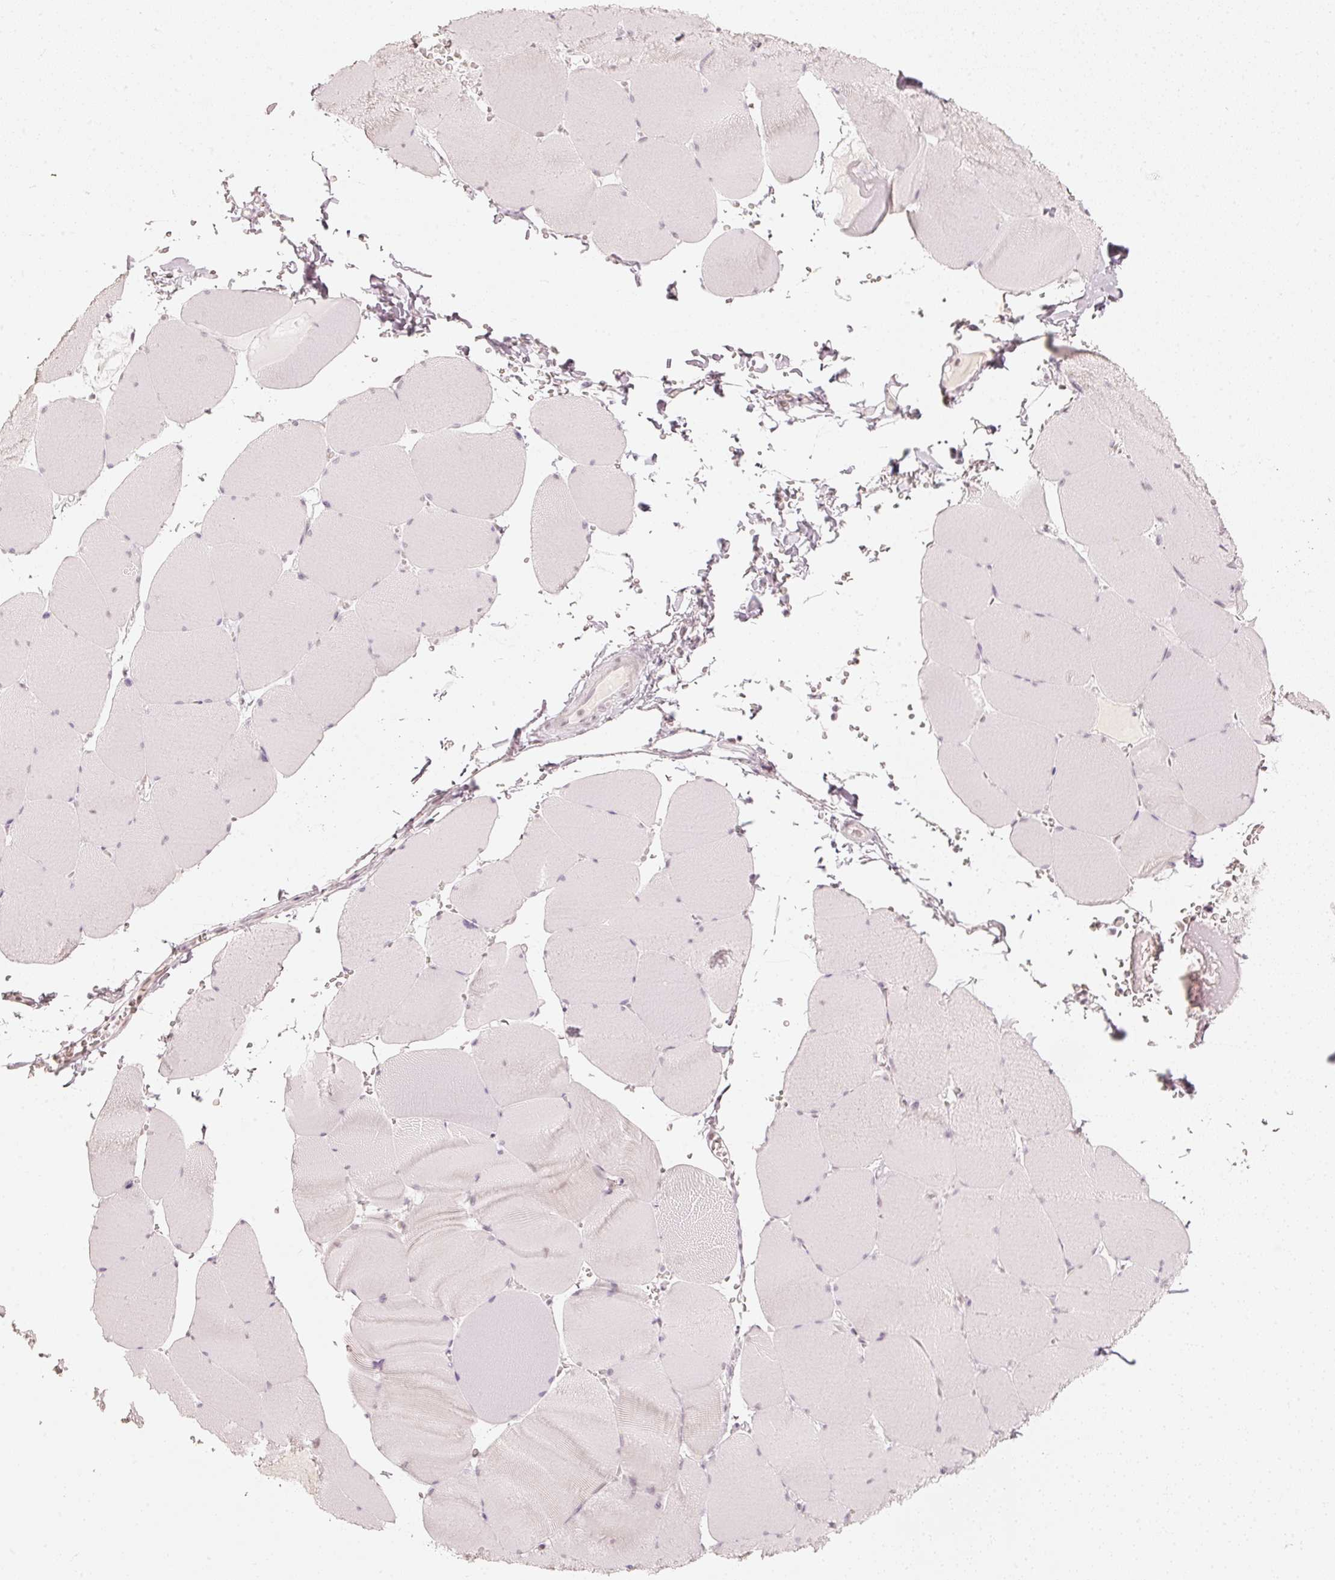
{"staining": {"intensity": "negative", "quantity": "none", "location": "none"}, "tissue": "skeletal muscle", "cell_type": "Myocytes", "image_type": "normal", "snomed": [{"axis": "morphology", "description": "Normal tissue, NOS"}, {"axis": "topography", "description": "Skeletal muscle"}, {"axis": "topography", "description": "Head-Neck"}], "caption": "Micrograph shows no protein staining in myocytes of unremarkable skeletal muscle. (Immunohistochemistry, brightfield microscopy, high magnification).", "gene": "PPP1R10", "patient": {"sex": "male", "age": 66}}